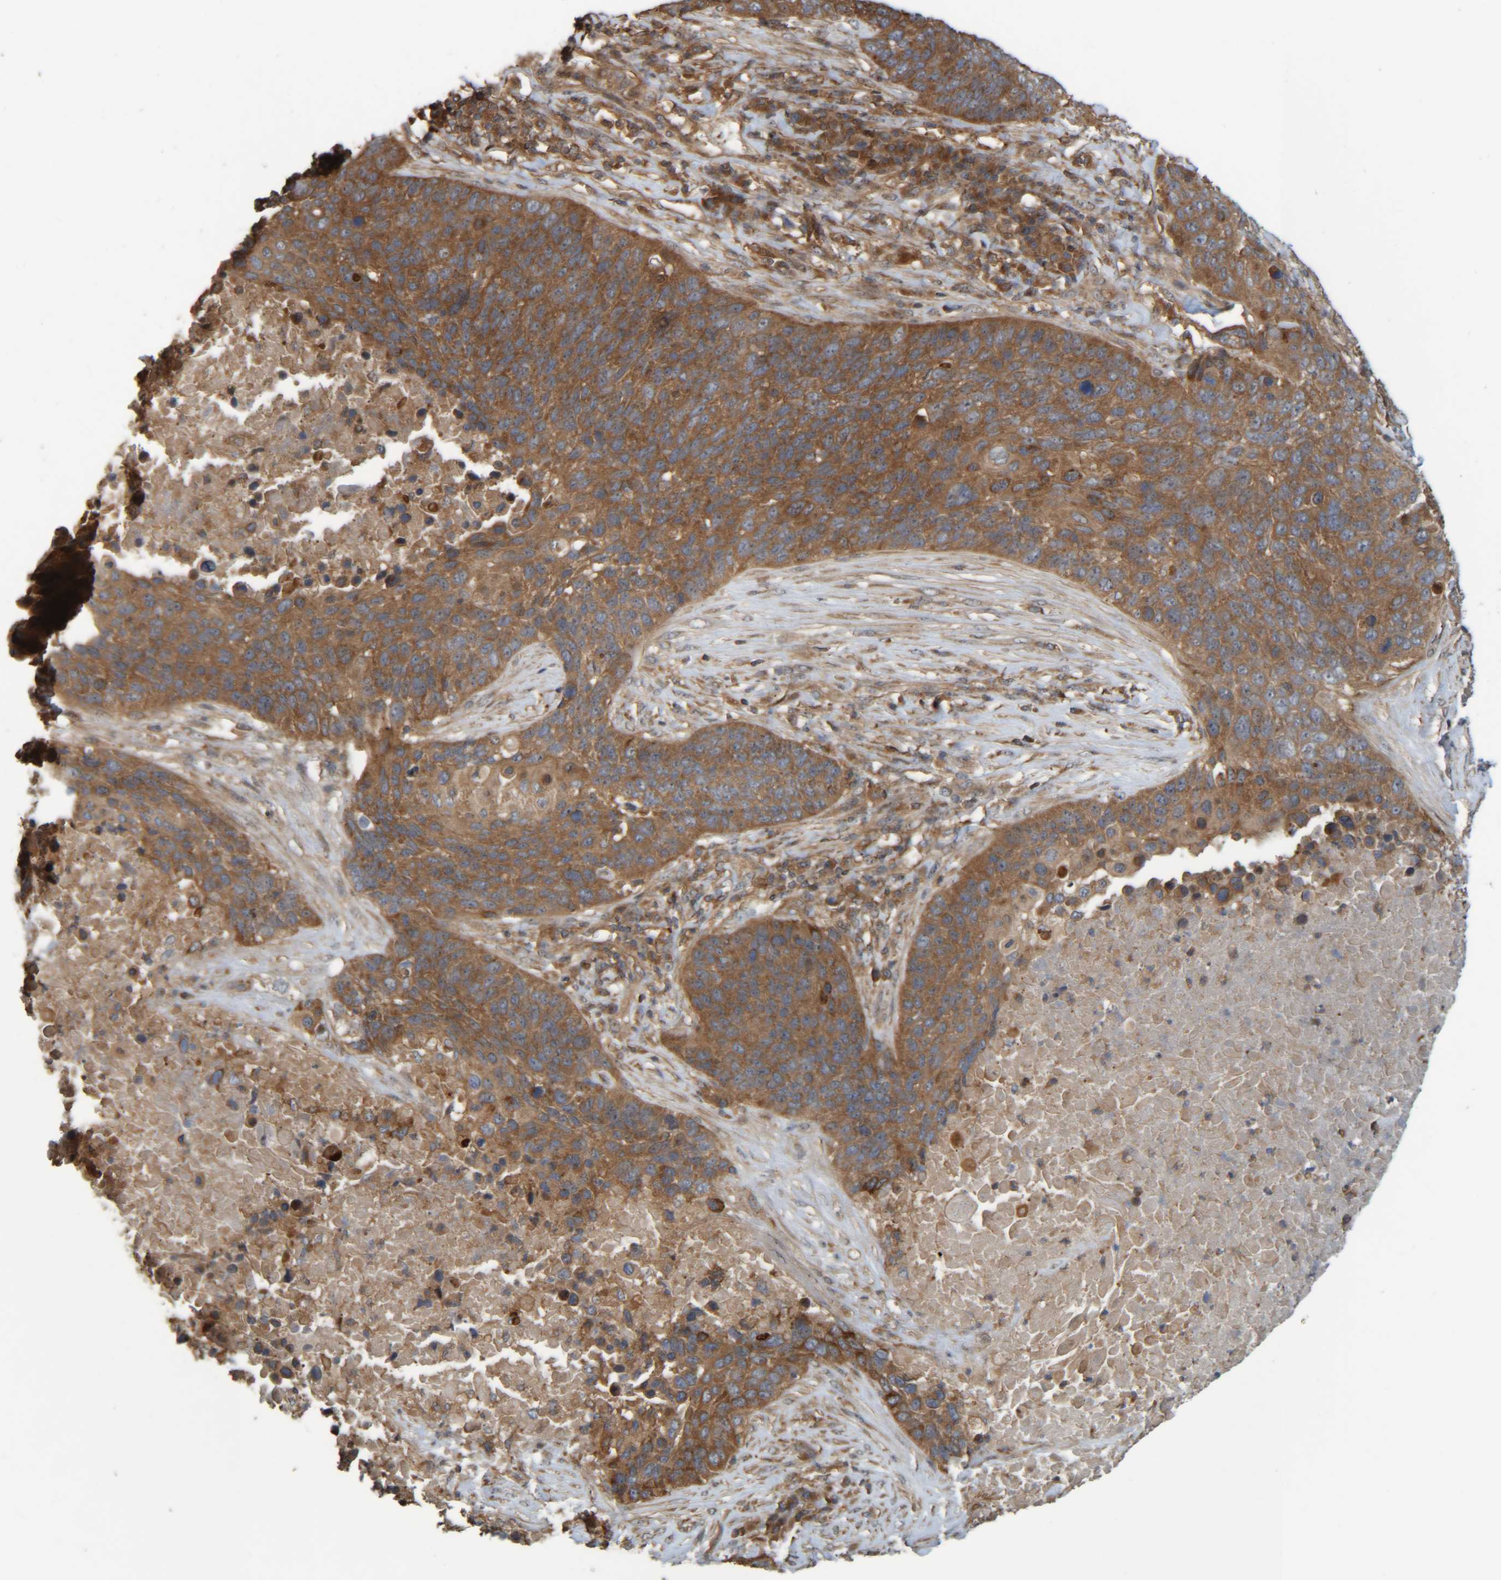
{"staining": {"intensity": "strong", "quantity": ">75%", "location": "cytoplasmic/membranous"}, "tissue": "lung cancer", "cell_type": "Tumor cells", "image_type": "cancer", "snomed": [{"axis": "morphology", "description": "Squamous cell carcinoma, NOS"}, {"axis": "topography", "description": "Lung"}], "caption": "Strong cytoplasmic/membranous expression for a protein is present in about >75% of tumor cells of squamous cell carcinoma (lung) using immunohistochemistry (IHC).", "gene": "CCDC57", "patient": {"sex": "male", "age": 66}}